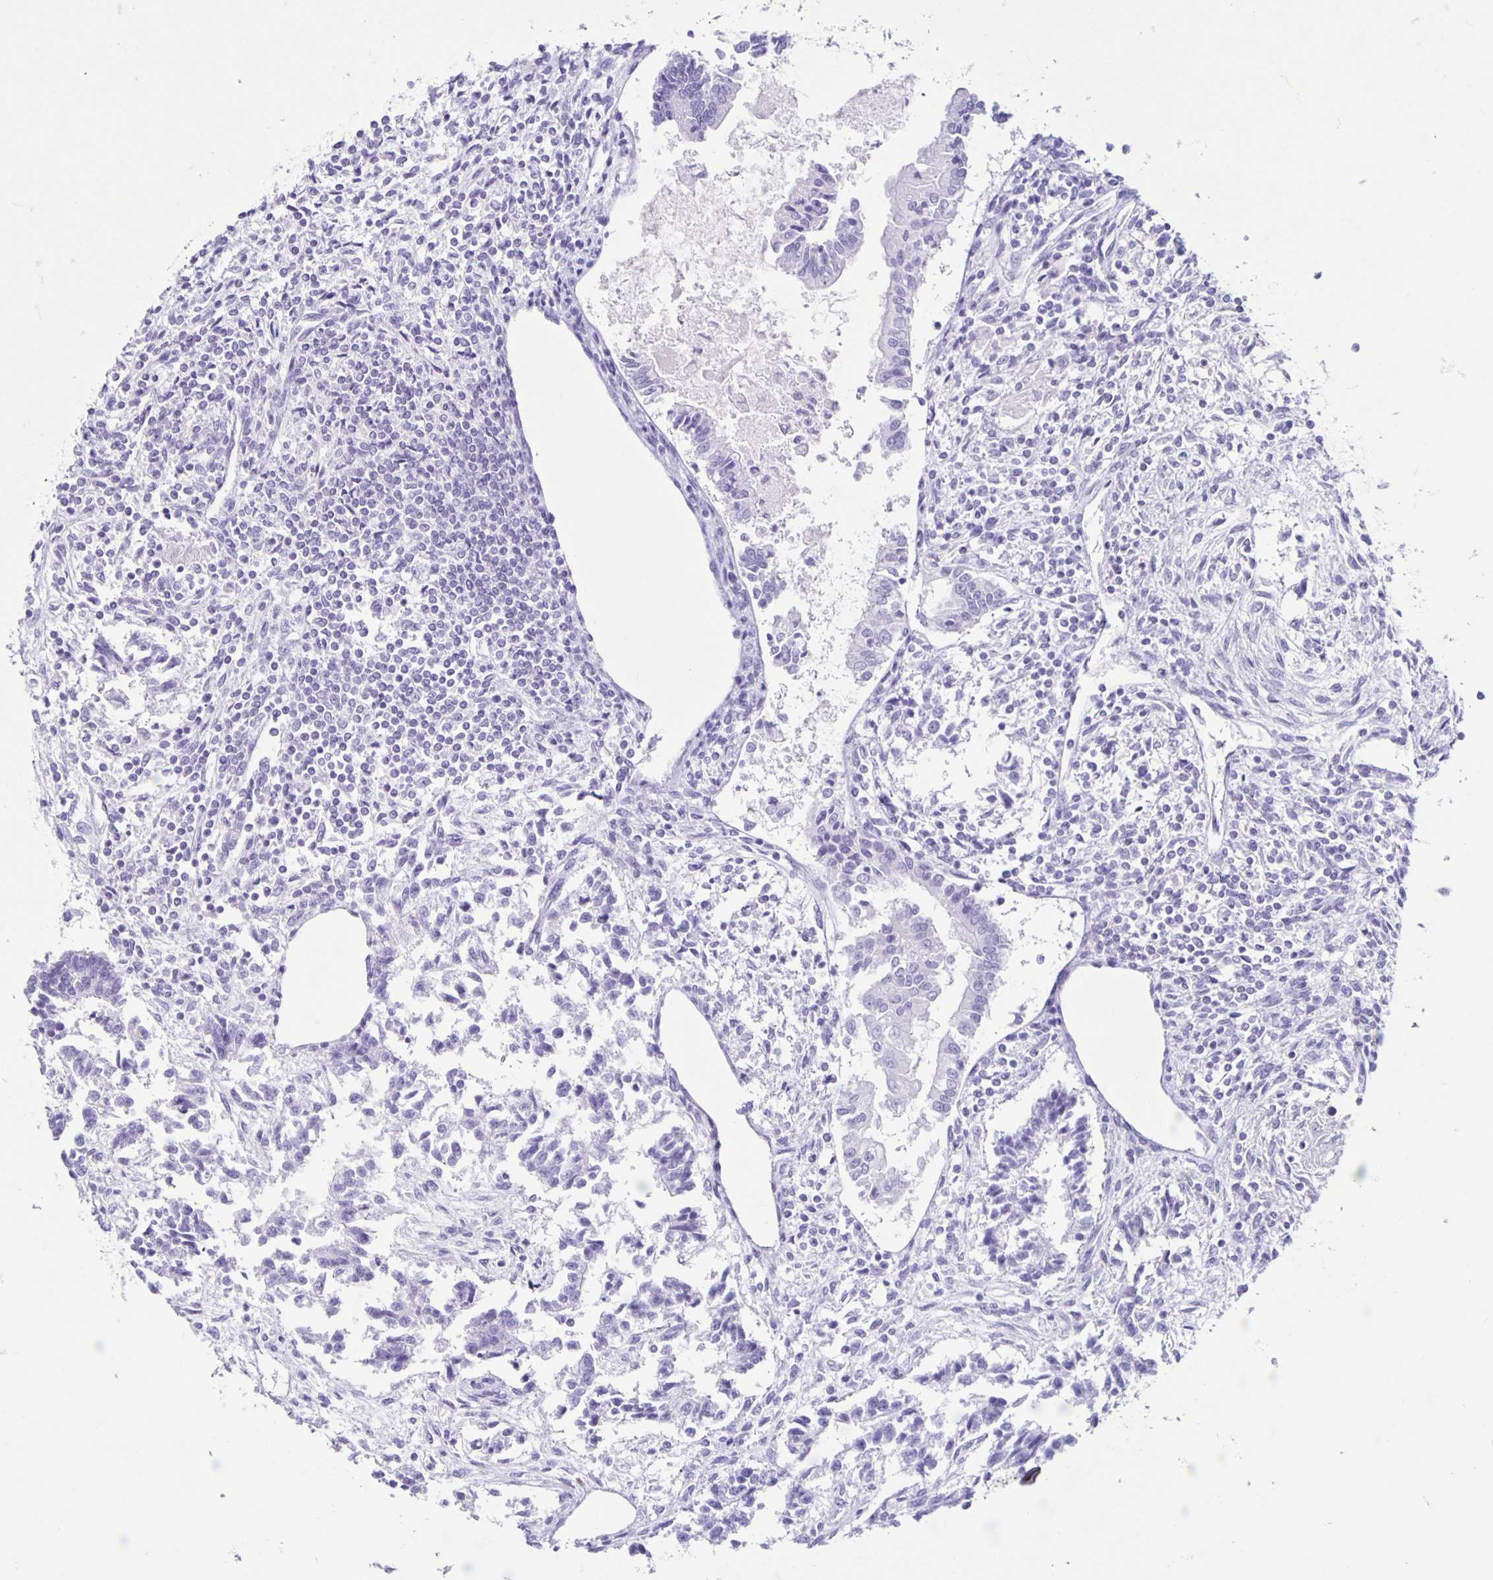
{"staining": {"intensity": "negative", "quantity": "none", "location": "none"}, "tissue": "testis cancer", "cell_type": "Tumor cells", "image_type": "cancer", "snomed": [{"axis": "morphology", "description": "Carcinoma, Embryonal, NOS"}, {"axis": "topography", "description": "Testis"}], "caption": "High magnification brightfield microscopy of testis cancer stained with DAB (3,3'-diaminobenzidine) (brown) and counterstained with hematoxylin (blue): tumor cells show no significant staining. (DAB (3,3'-diaminobenzidine) immunohistochemistry with hematoxylin counter stain).", "gene": "CT45A5", "patient": {"sex": "male", "age": 37}}